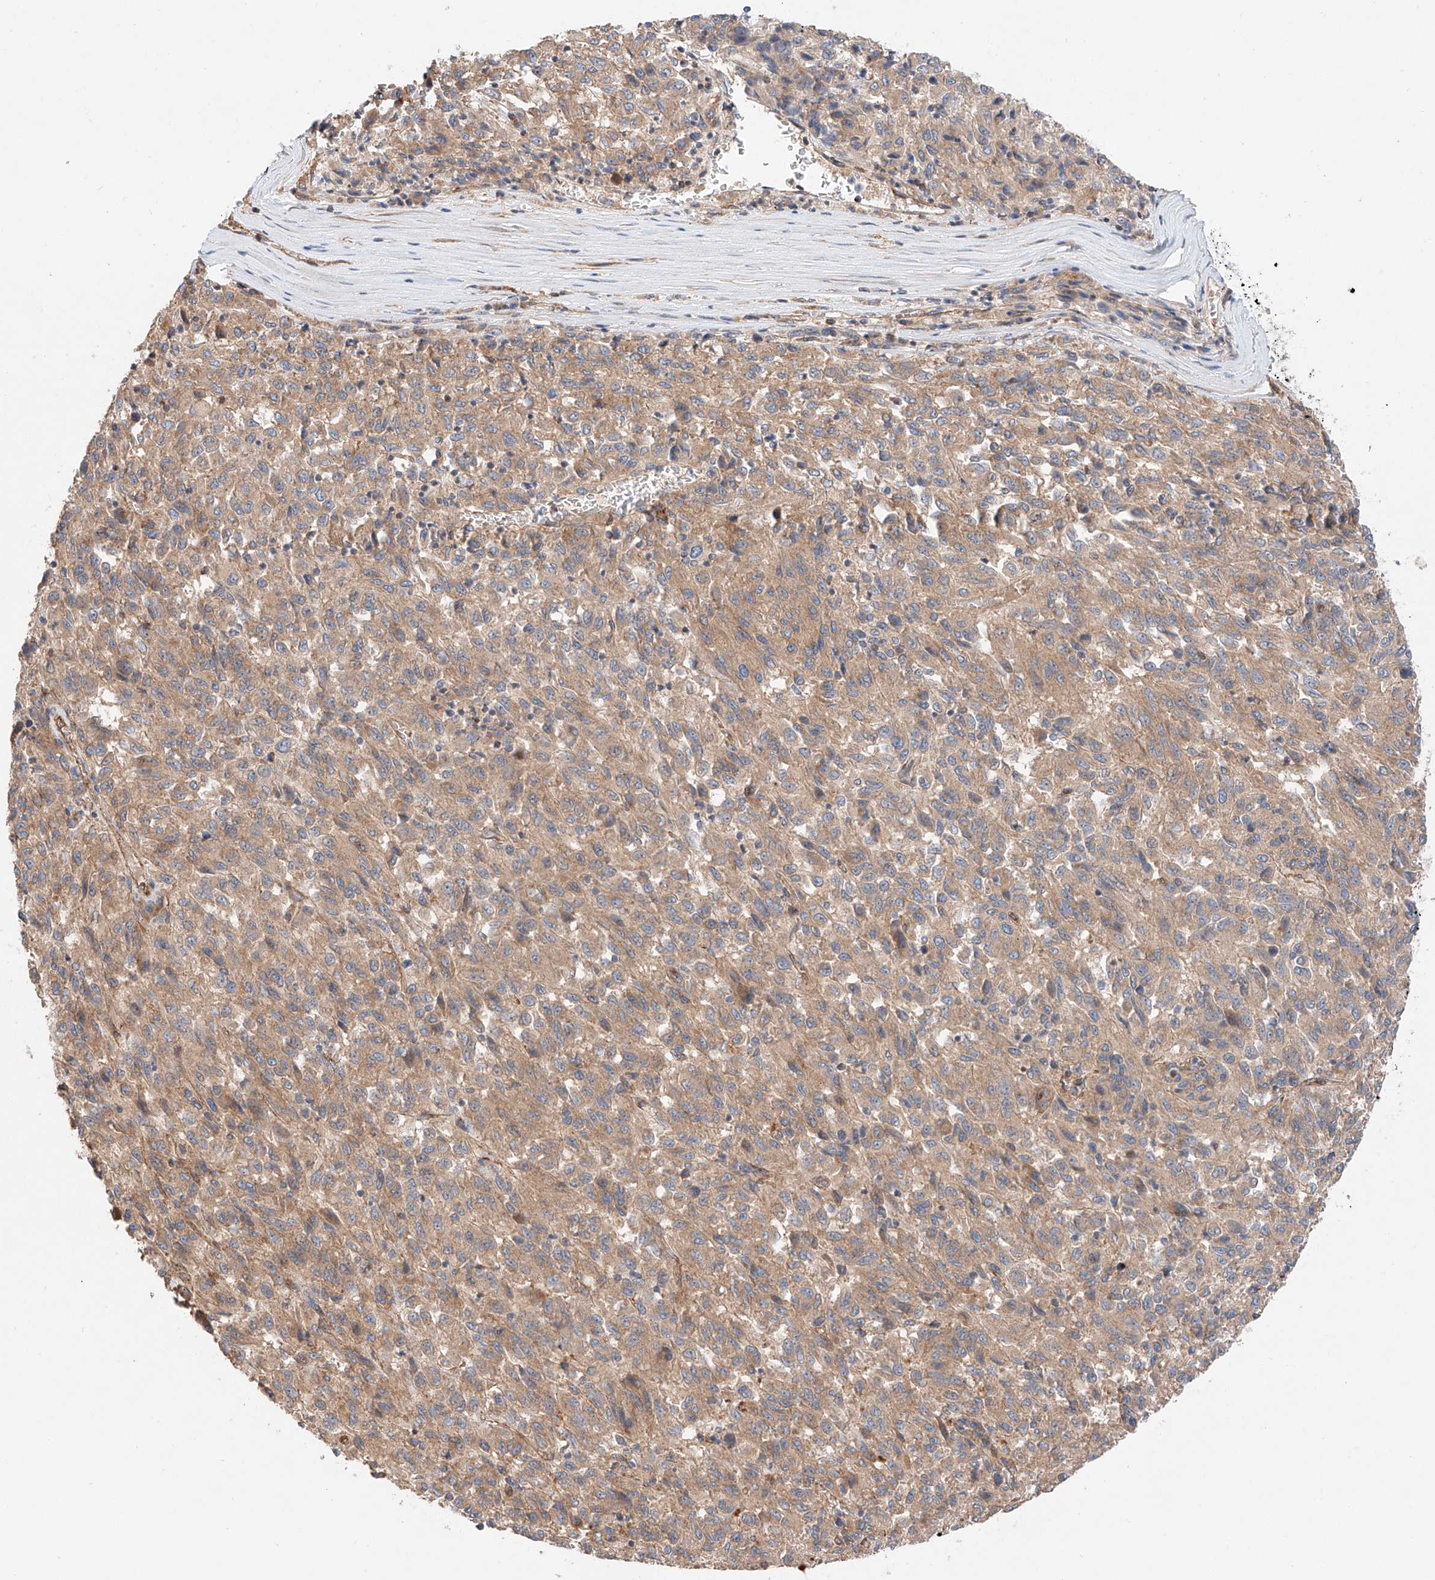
{"staining": {"intensity": "moderate", "quantity": ">75%", "location": "cytoplasmic/membranous"}, "tissue": "melanoma", "cell_type": "Tumor cells", "image_type": "cancer", "snomed": [{"axis": "morphology", "description": "Malignant melanoma, Metastatic site"}, {"axis": "topography", "description": "Lung"}], "caption": "DAB (3,3'-diaminobenzidine) immunohistochemical staining of malignant melanoma (metastatic site) demonstrates moderate cytoplasmic/membranous protein positivity in approximately >75% of tumor cells.", "gene": "MINDY4", "patient": {"sex": "male", "age": 64}}